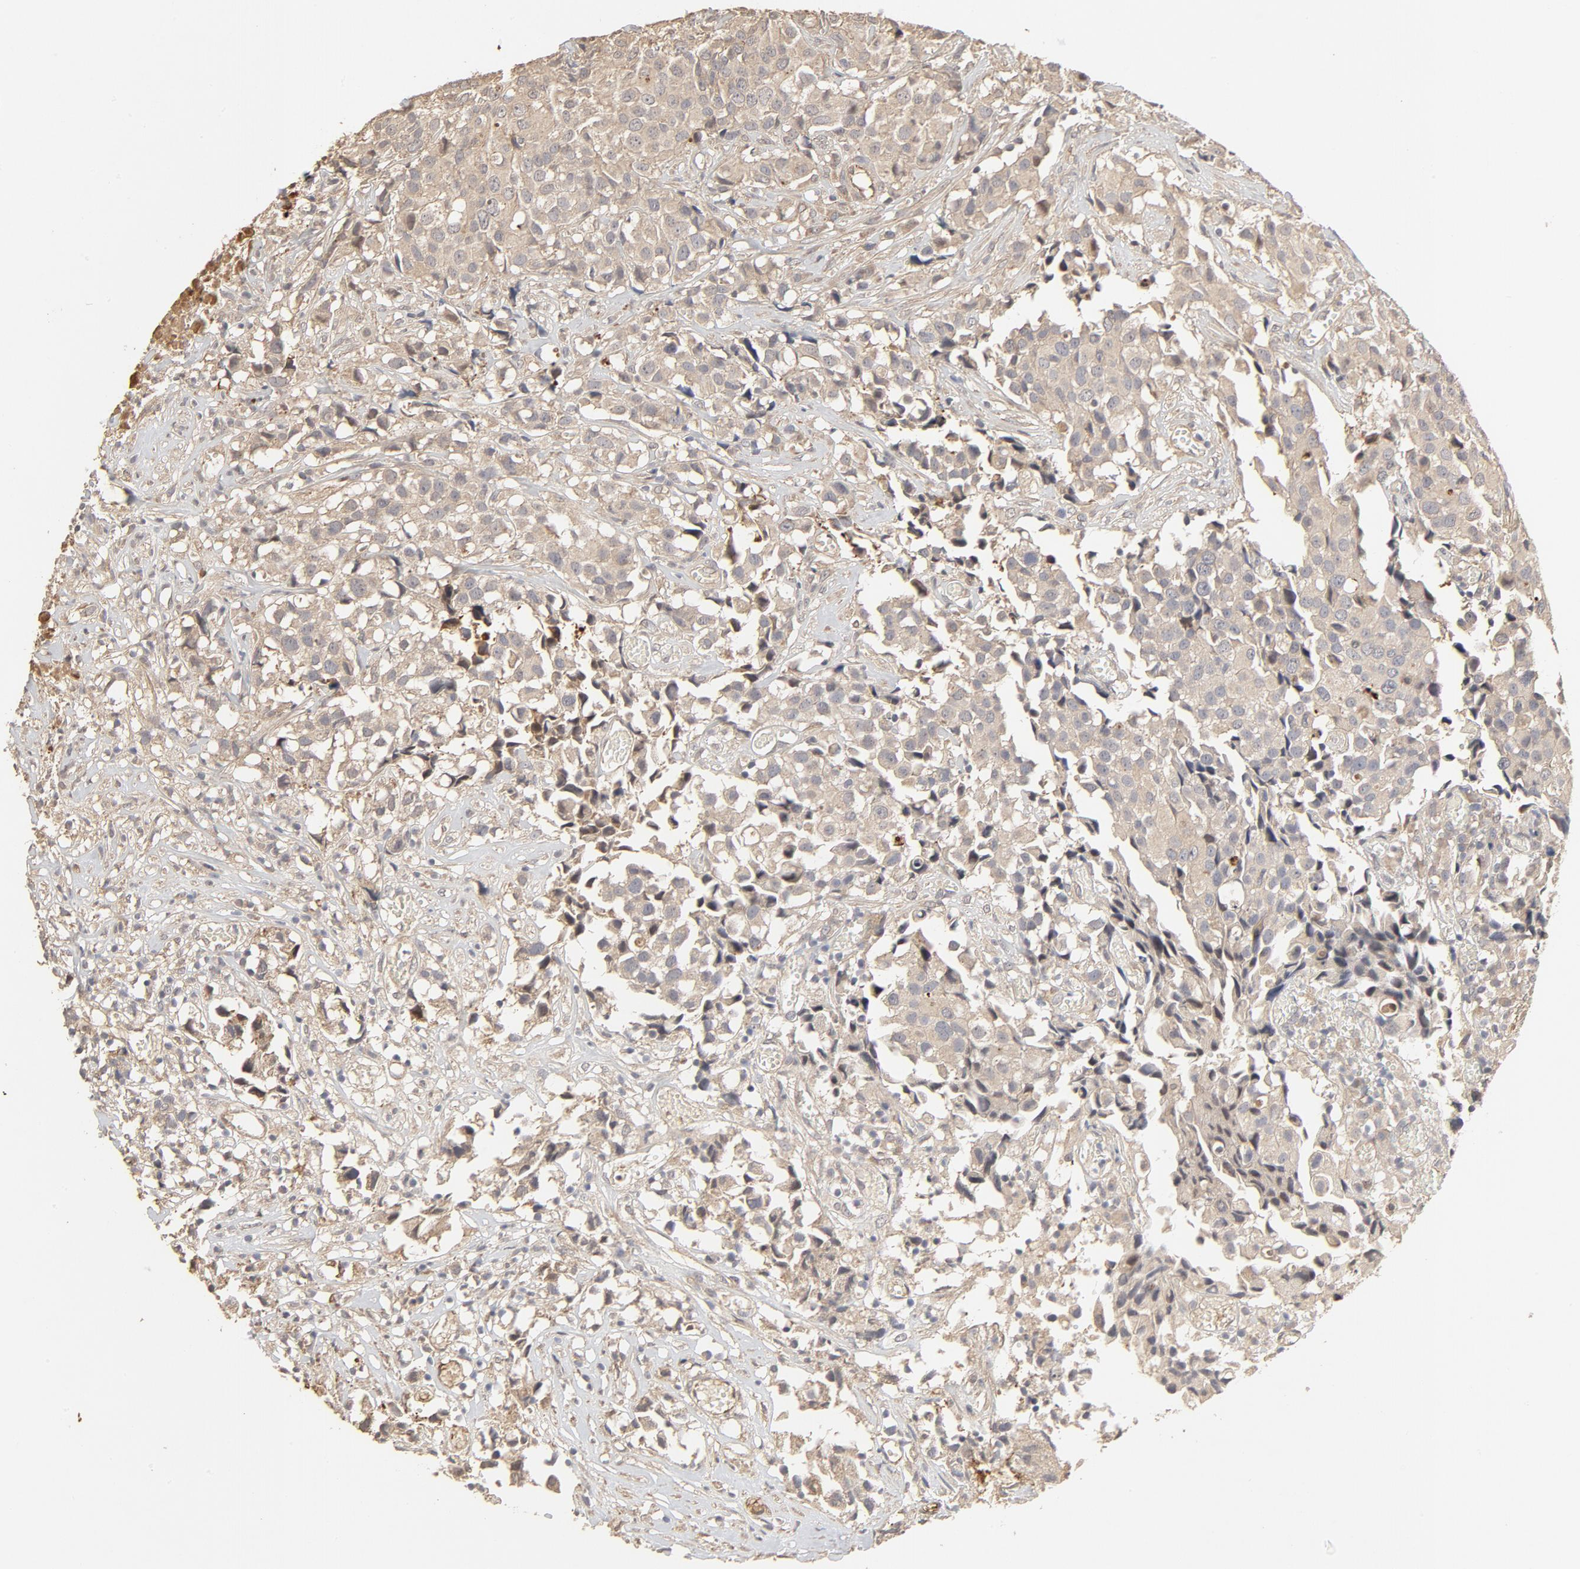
{"staining": {"intensity": "moderate", "quantity": ">75%", "location": "cytoplasmic/membranous"}, "tissue": "urothelial cancer", "cell_type": "Tumor cells", "image_type": "cancer", "snomed": [{"axis": "morphology", "description": "Urothelial carcinoma, High grade"}, {"axis": "topography", "description": "Urinary bladder"}], "caption": "An immunohistochemistry (IHC) micrograph of tumor tissue is shown. Protein staining in brown shows moderate cytoplasmic/membranous positivity in urothelial cancer within tumor cells.", "gene": "IL3RA", "patient": {"sex": "female", "age": 75}}